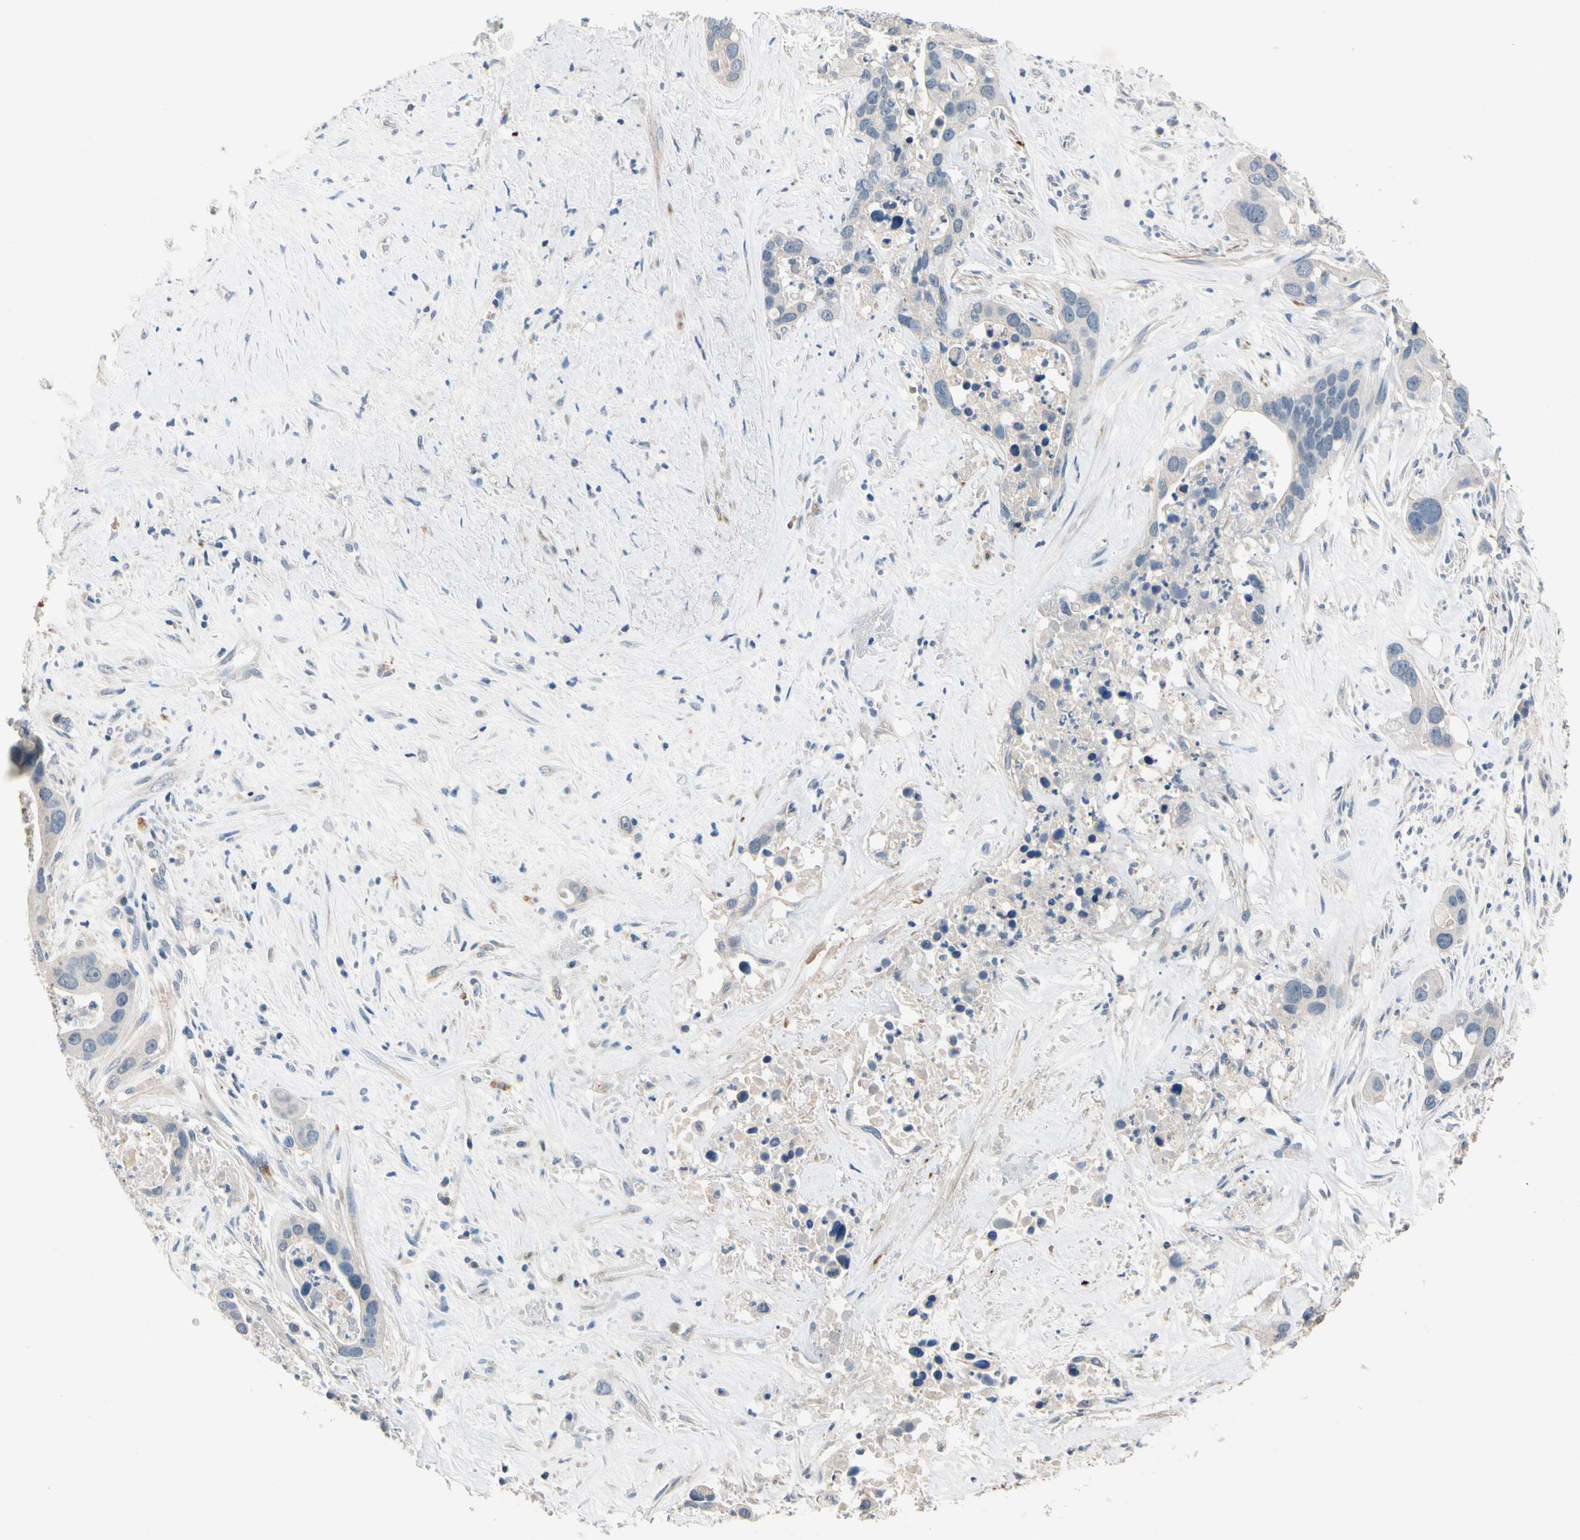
{"staining": {"intensity": "negative", "quantity": "none", "location": "none"}, "tissue": "liver cancer", "cell_type": "Tumor cells", "image_type": "cancer", "snomed": [{"axis": "morphology", "description": "Cholangiocarcinoma"}, {"axis": "topography", "description": "Liver"}], "caption": "High power microscopy histopathology image of an IHC image of liver cancer (cholangiocarcinoma), revealing no significant staining in tumor cells. Brightfield microscopy of IHC stained with DAB (3,3'-diaminobenzidine) (brown) and hematoxylin (blue), captured at high magnification.", "gene": "SLC27A6", "patient": {"sex": "female", "age": 65}}